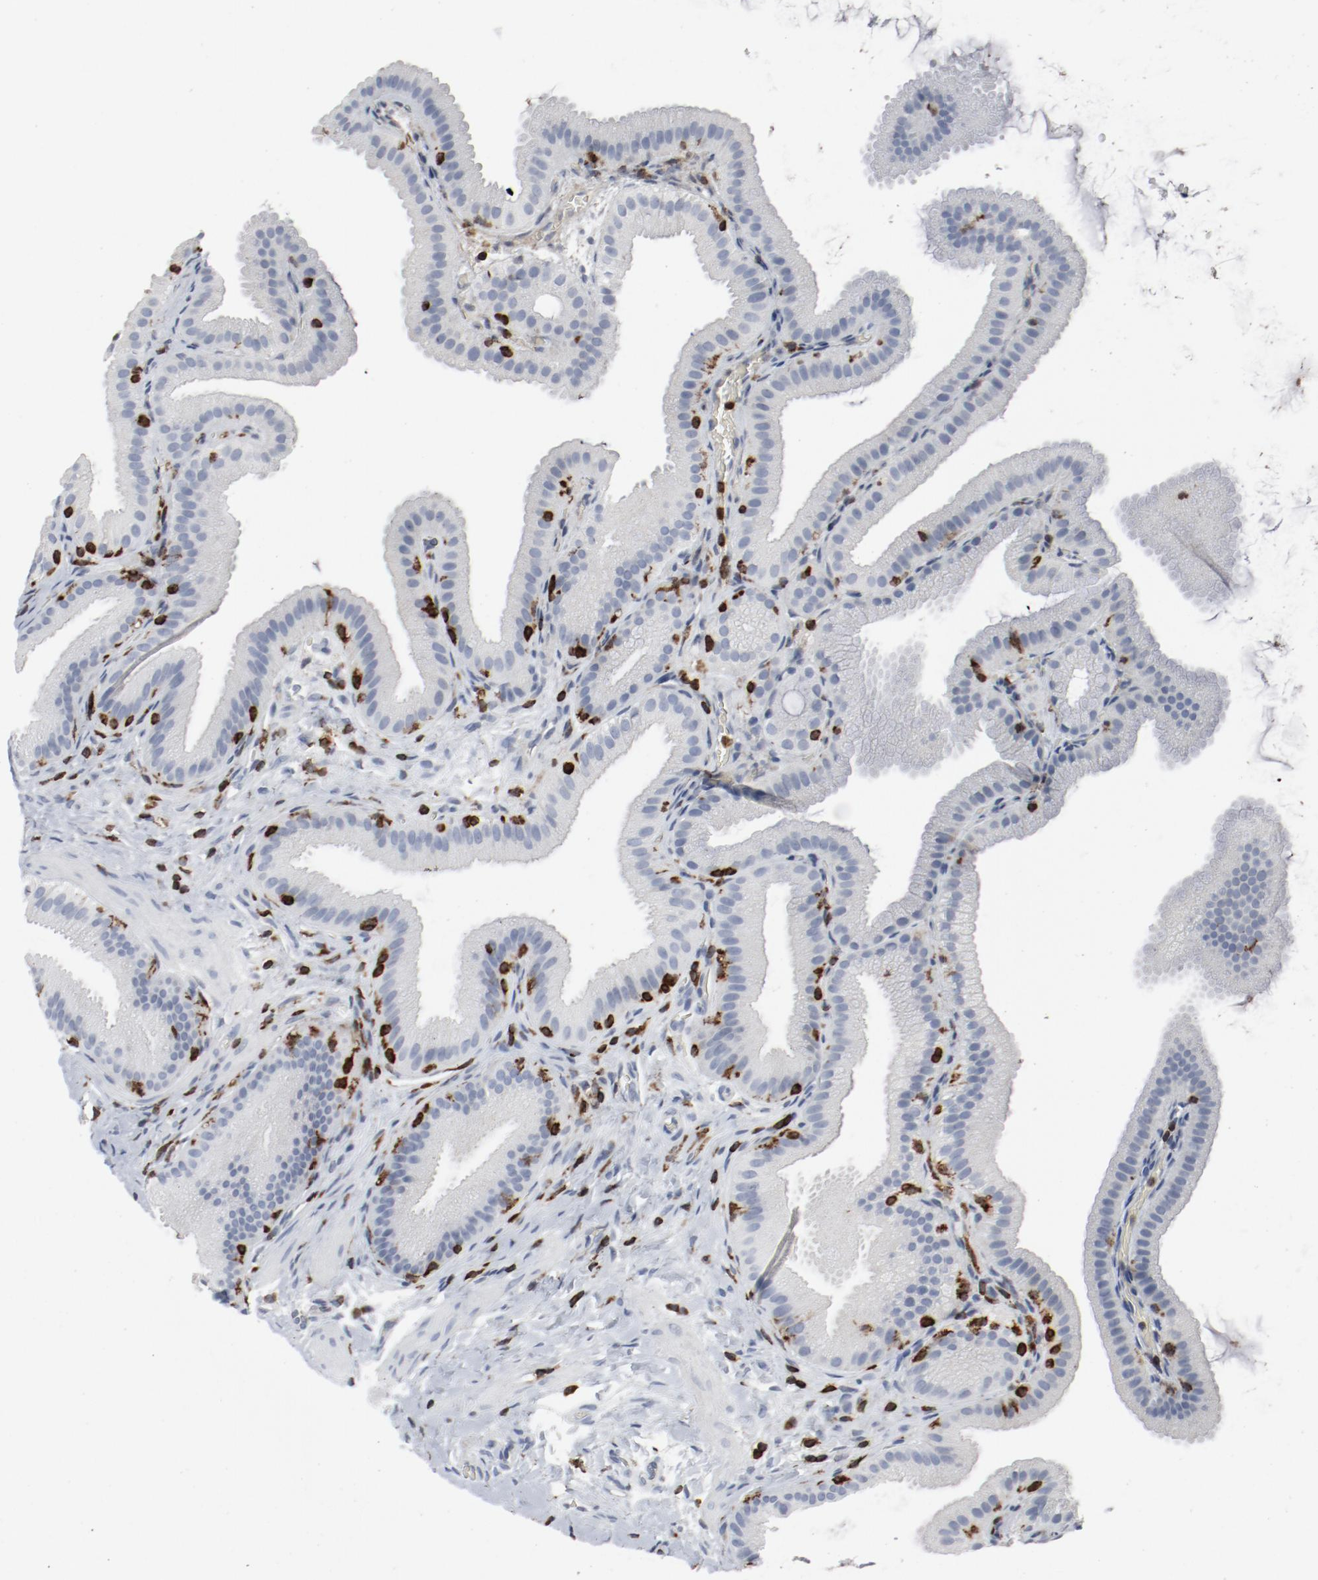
{"staining": {"intensity": "negative", "quantity": "none", "location": "none"}, "tissue": "gallbladder", "cell_type": "Glandular cells", "image_type": "normal", "snomed": [{"axis": "morphology", "description": "Normal tissue, NOS"}, {"axis": "topography", "description": "Gallbladder"}], "caption": "Human gallbladder stained for a protein using IHC shows no positivity in glandular cells.", "gene": "LCP2", "patient": {"sex": "female", "age": 63}}